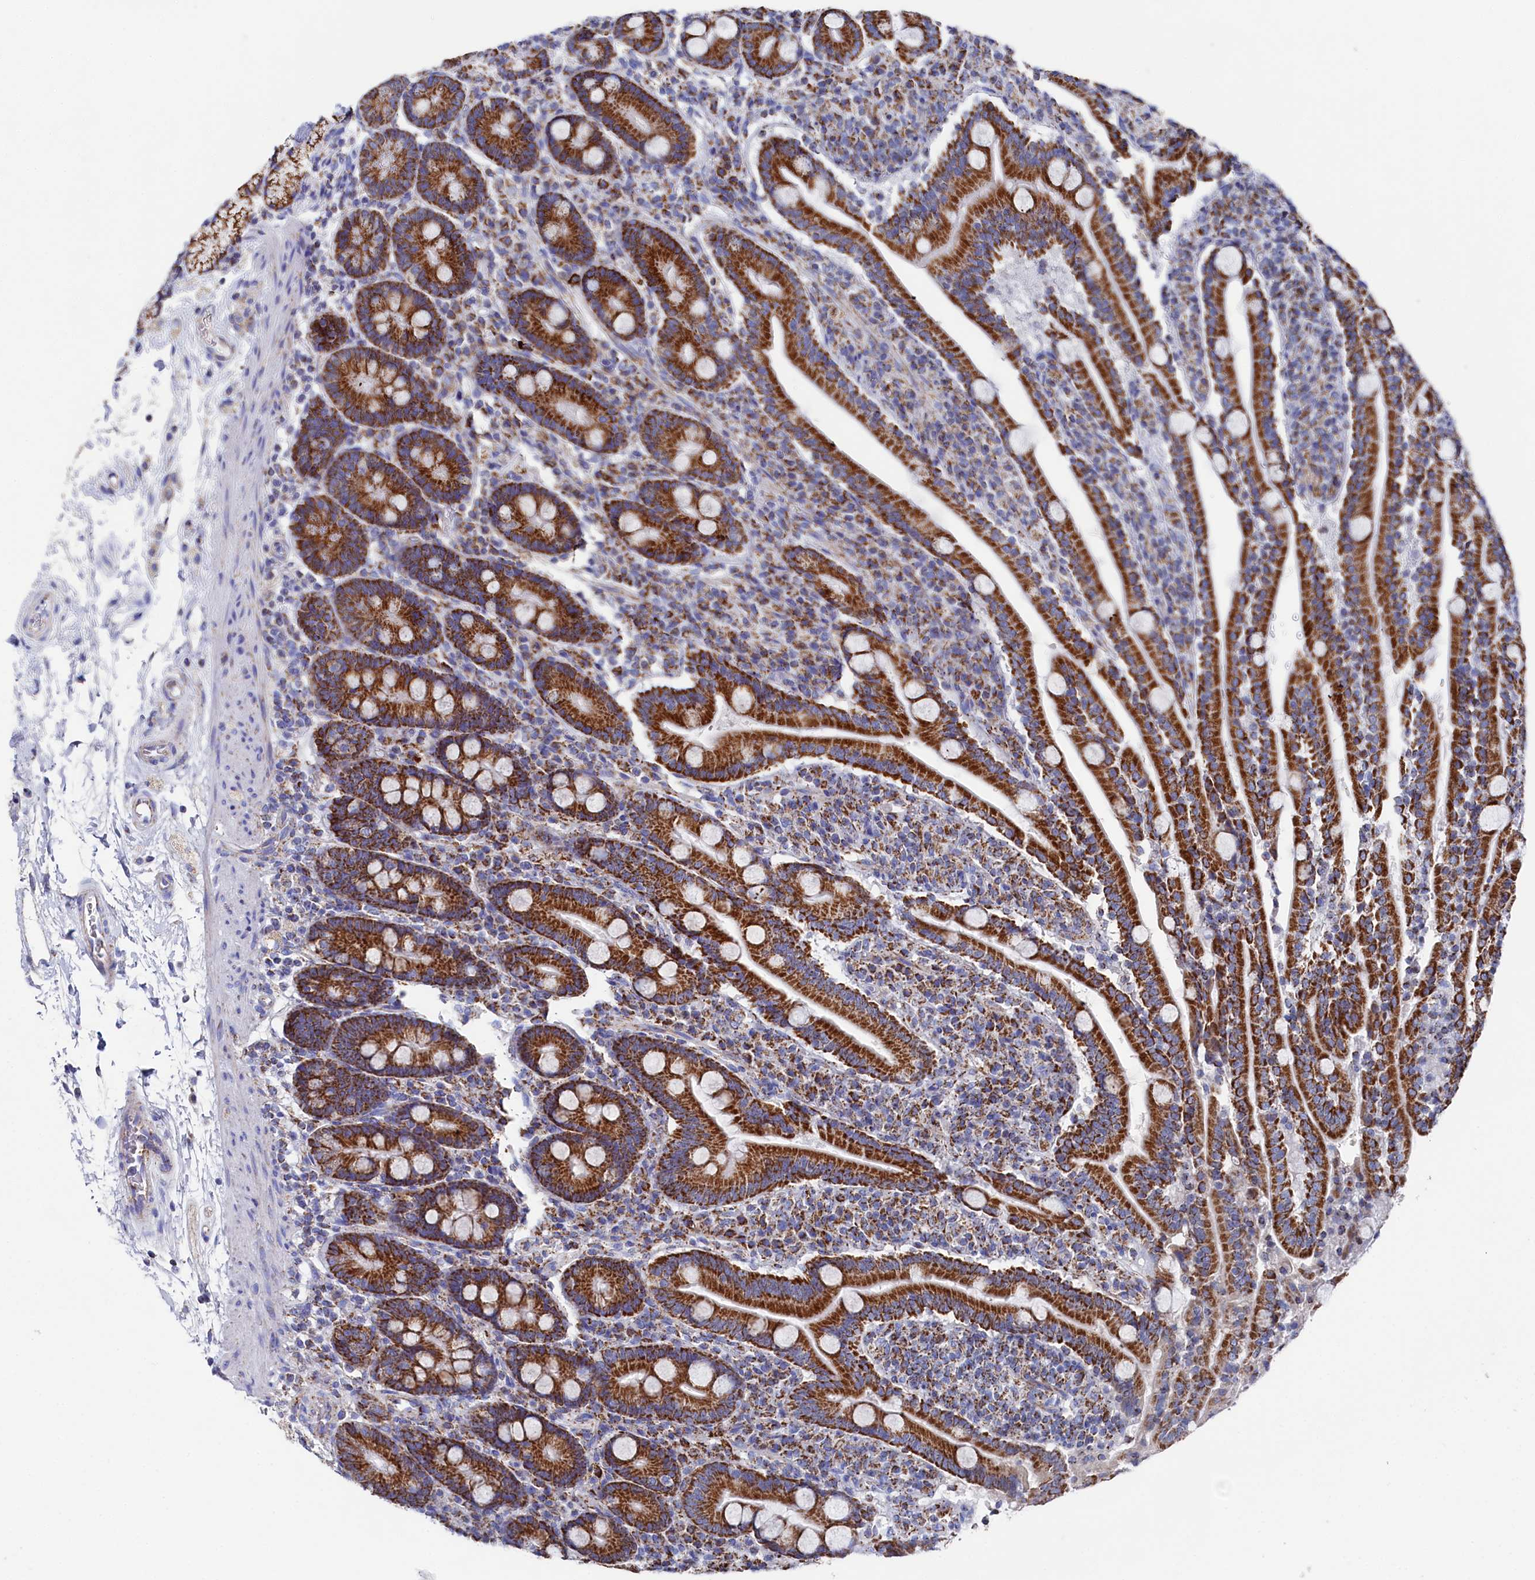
{"staining": {"intensity": "strong", "quantity": ">75%", "location": "cytoplasmic/membranous"}, "tissue": "duodenum", "cell_type": "Glandular cells", "image_type": "normal", "snomed": [{"axis": "morphology", "description": "Normal tissue, NOS"}, {"axis": "topography", "description": "Duodenum"}], "caption": "Strong cytoplasmic/membranous staining for a protein is seen in about >75% of glandular cells of normal duodenum using immunohistochemistry.", "gene": "MMAB", "patient": {"sex": "male", "age": 35}}